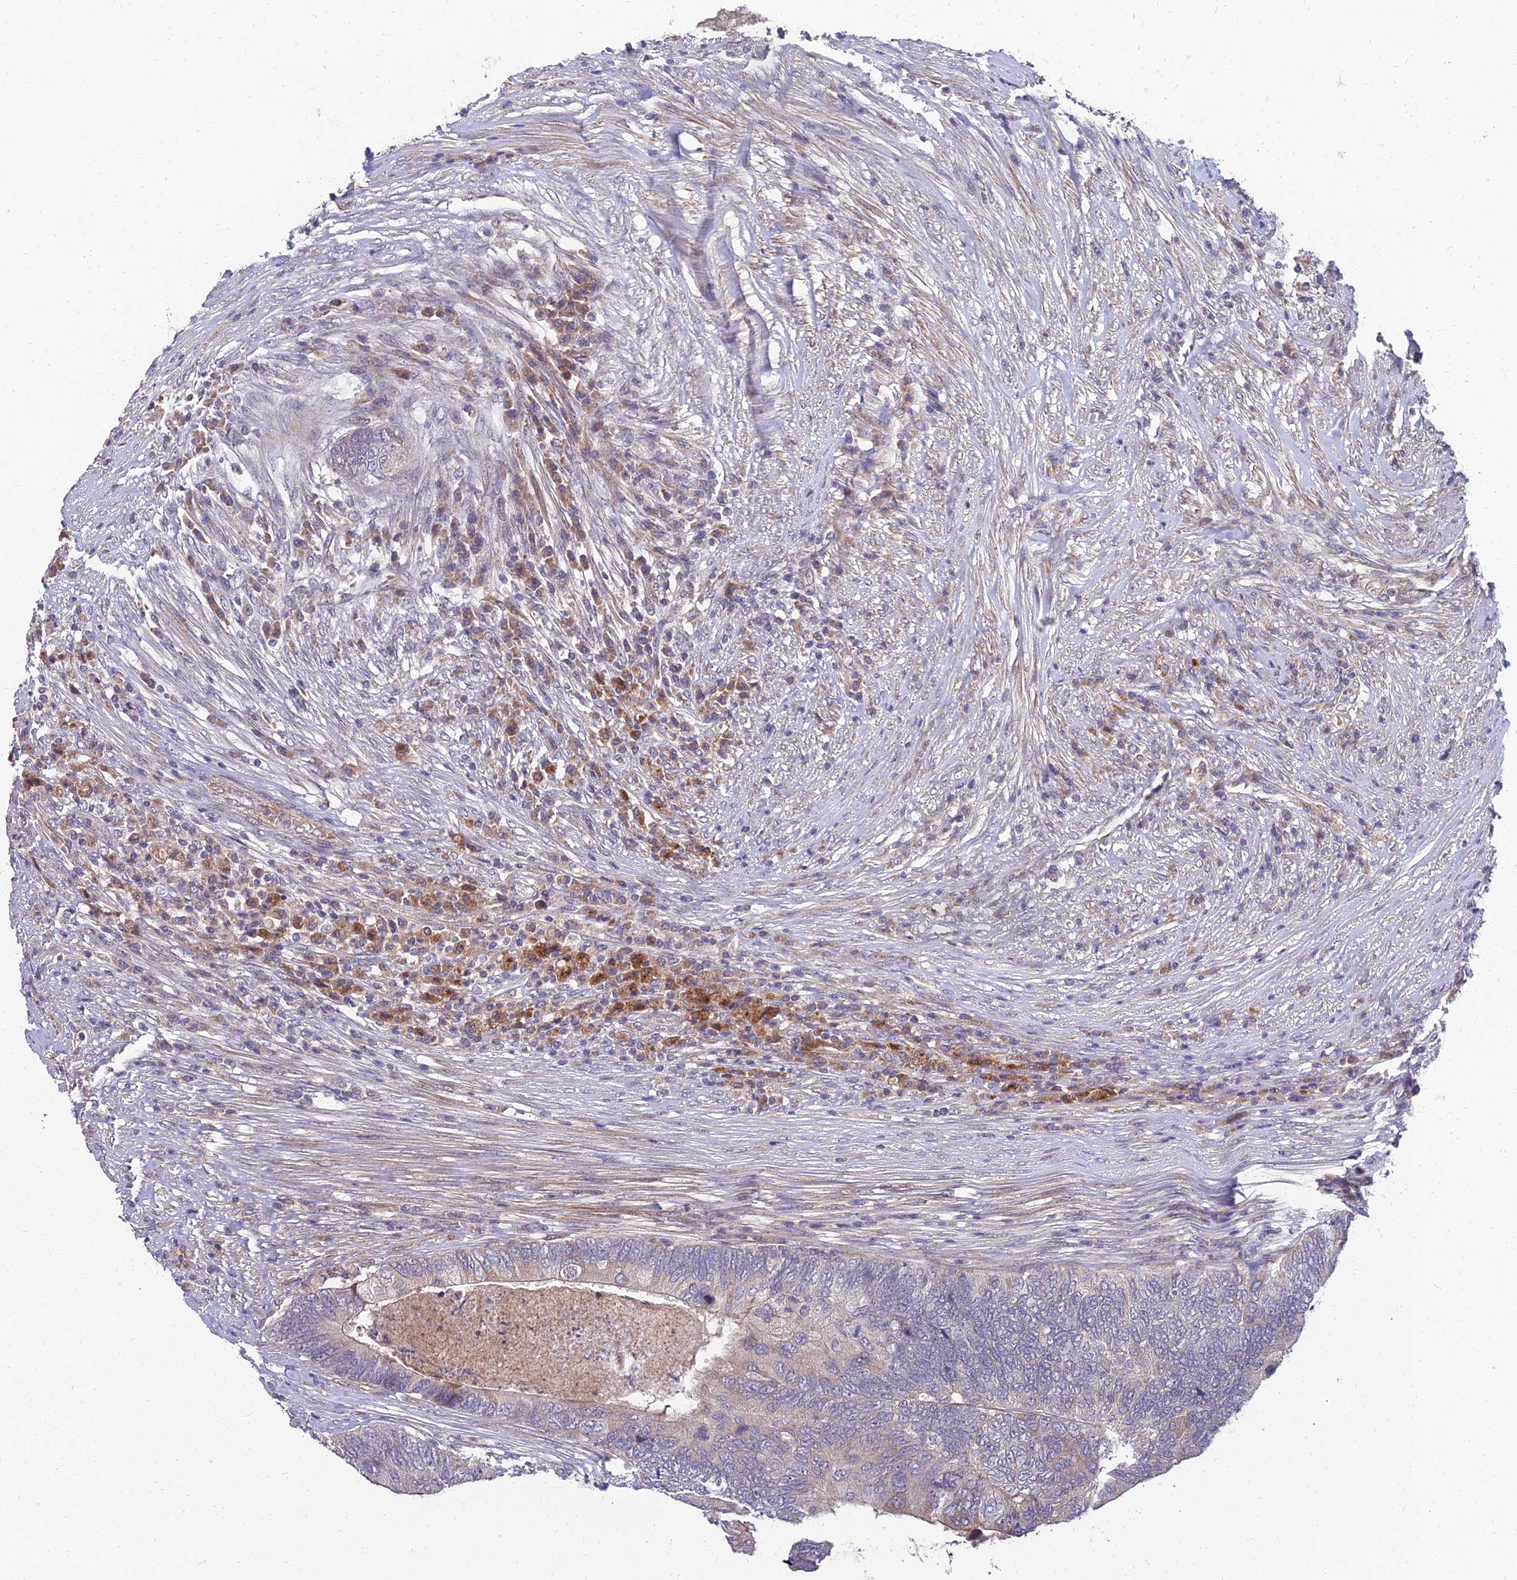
{"staining": {"intensity": "weak", "quantity": "<25%", "location": "cytoplasmic/membranous"}, "tissue": "colorectal cancer", "cell_type": "Tumor cells", "image_type": "cancer", "snomed": [{"axis": "morphology", "description": "Adenocarcinoma, NOS"}, {"axis": "topography", "description": "Colon"}], "caption": "A photomicrograph of colorectal adenocarcinoma stained for a protein displays no brown staining in tumor cells. (Stains: DAB (3,3'-diaminobenzidine) IHC with hematoxylin counter stain, Microscopy: brightfield microscopy at high magnification).", "gene": "NPY", "patient": {"sex": "female", "age": 67}}